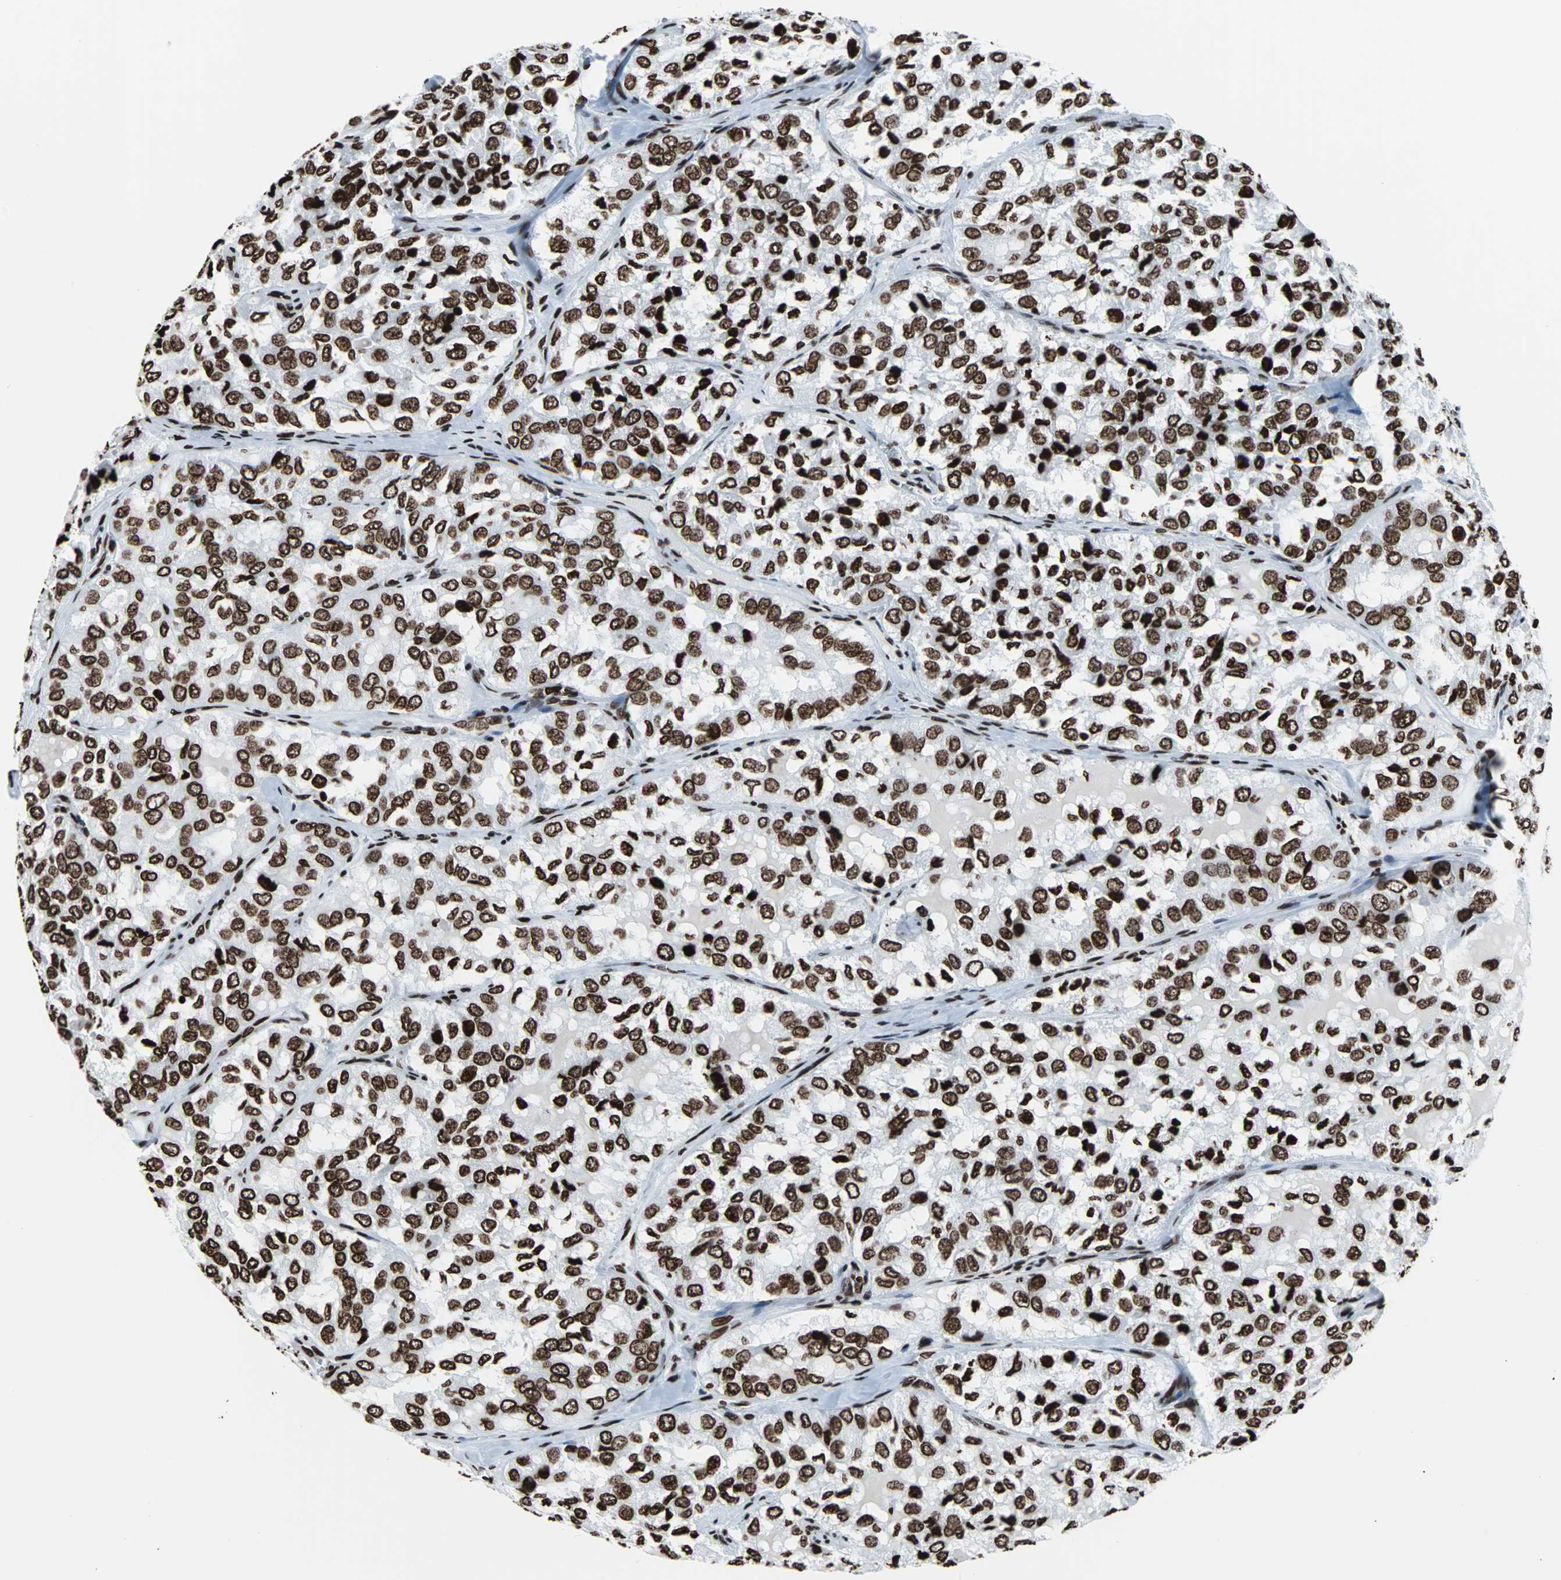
{"staining": {"intensity": "strong", "quantity": ">75%", "location": "nuclear"}, "tissue": "thyroid cancer", "cell_type": "Tumor cells", "image_type": "cancer", "snomed": [{"axis": "morphology", "description": "Follicular adenoma carcinoma, NOS"}, {"axis": "topography", "description": "Thyroid gland"}], "caption": "Immunohistochemical staining of human follicular adenoma carcinoma (thyroid) shows high levels of strong nuclear protein staining in approximately >75% of tumor cells.", "gene": "H2BC18", "patient": {"sex": "male", "age": 75}}